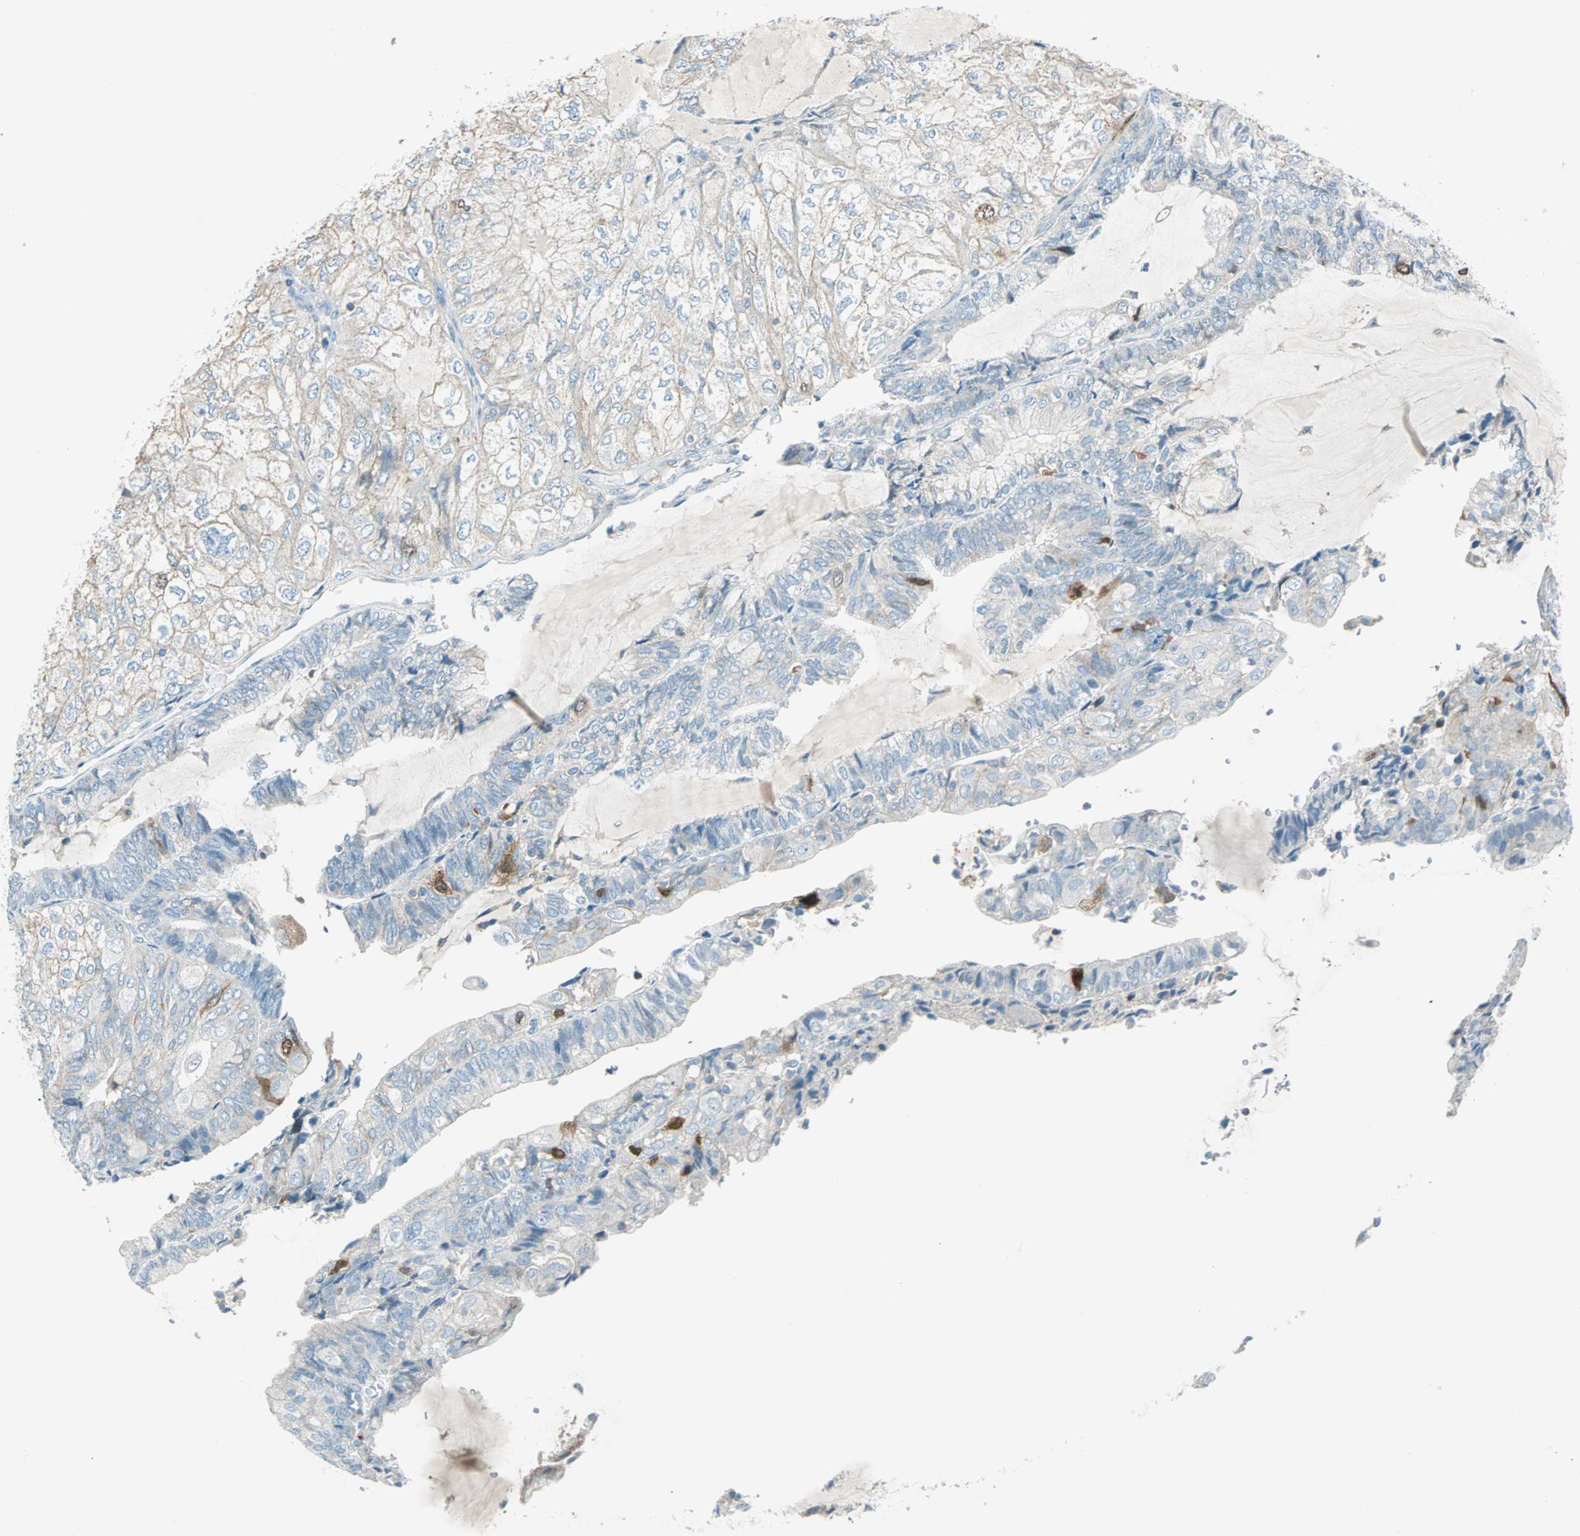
{"staining": {"intensity": "weak", "quantity": "<25%", "location": "cytoplasmic/membranous"}, "tissue": "endometrial cancer", "cell_type": "Tumor cells", "image_type": "cancer", "snomed": [{"axis": "morphology", "description": "Adenocarcinoma, NOS"}, {"axis": "topography", "description": "Endometrium"}], "caption": "IHC histopathology image of neoplastic tissue: adenocarcinoma (endometrial) stained with DAB shows no significant protein staining in tumor cells. Nuclei are stained in blue.", "gene": "PTTG1", "patient": {"sex": "female", "age": 81}}